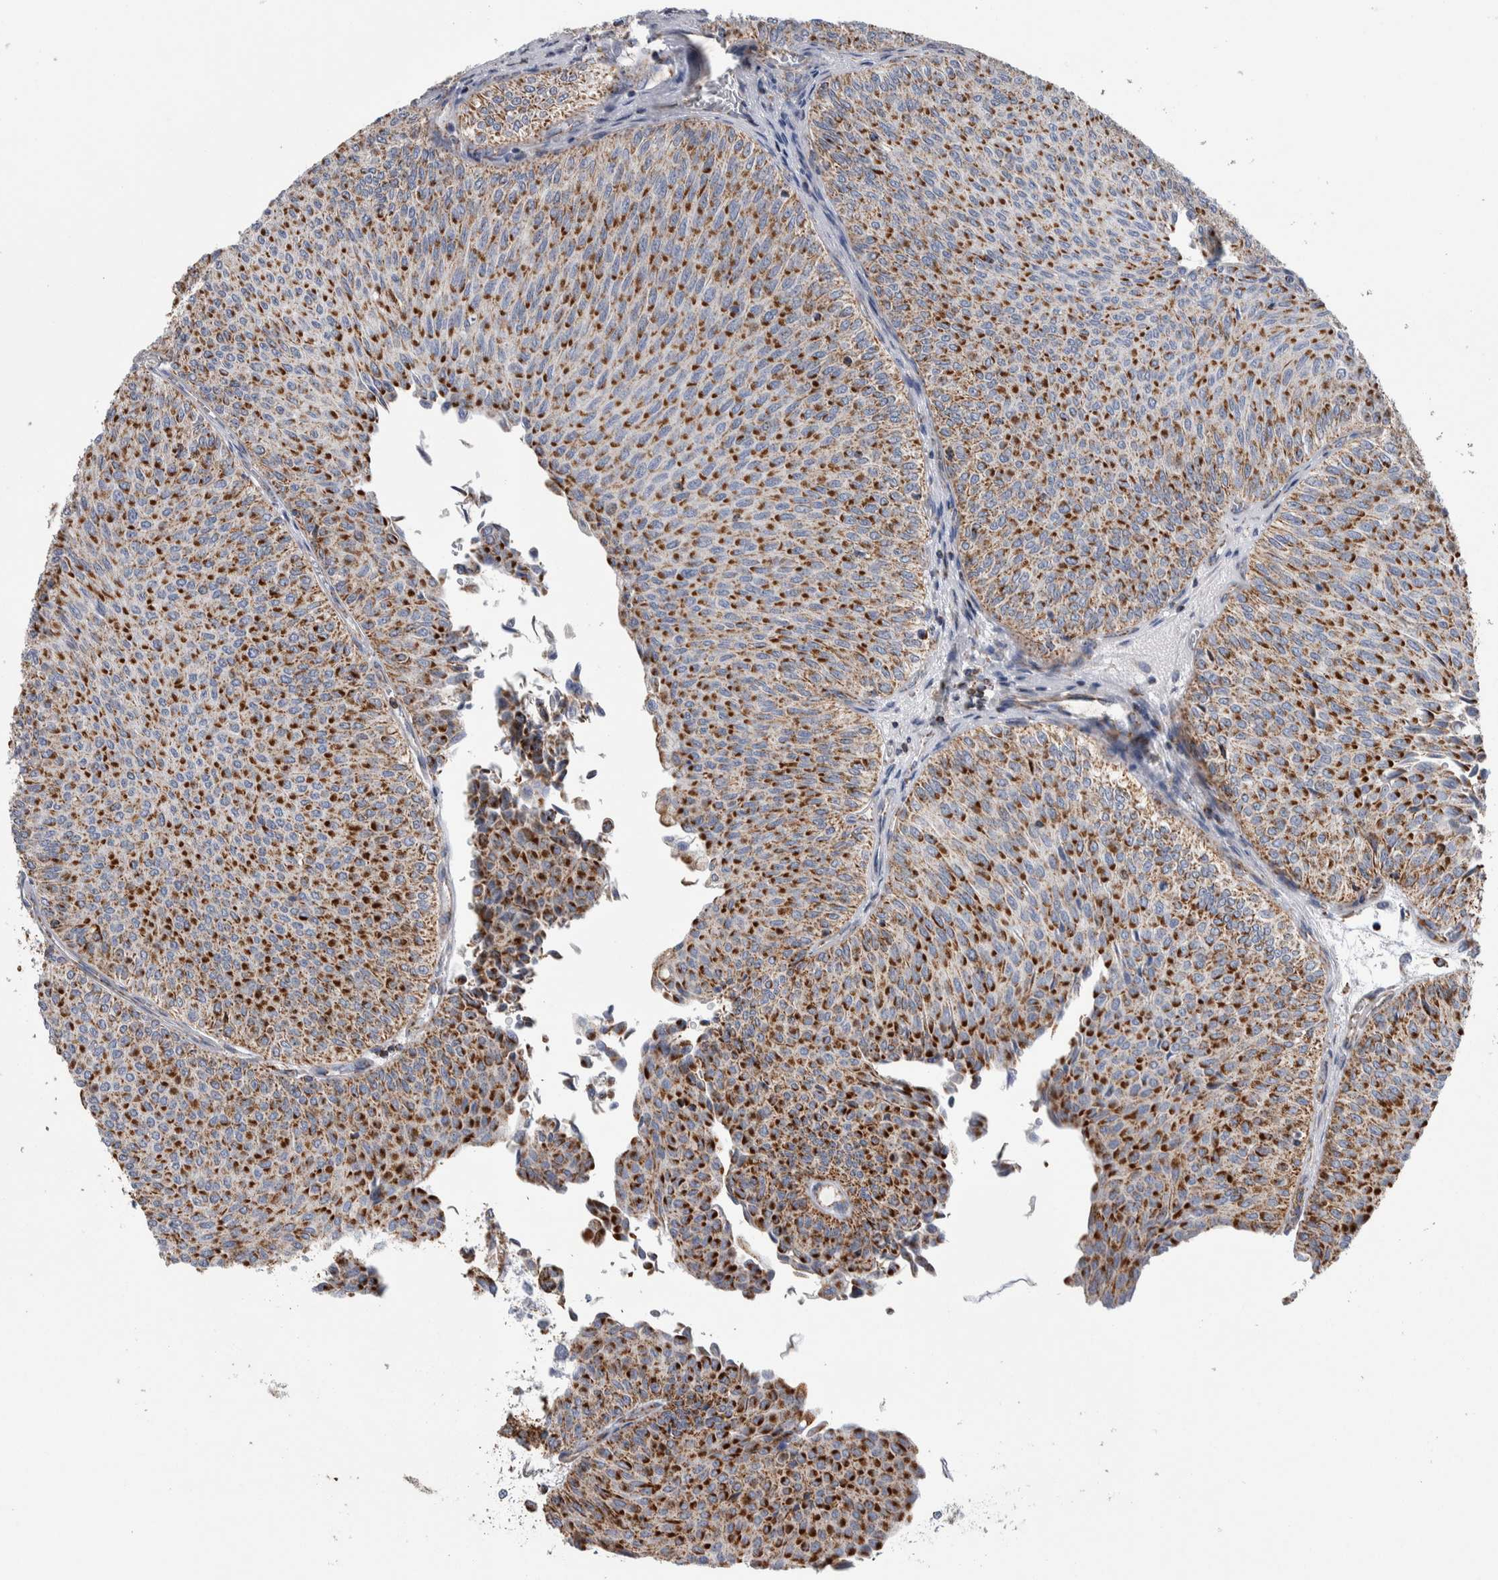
{"staining": {"intensity": "strong", "quantity": ">75%", "location": "cytoplasmic/membranous"}, "tissue": "urothelial cancer", "cell_type": "Tumor cells", "image_type": "cancer", "snomed": [{"axis": "morphology", "description": "Urothelial carcinoma, Low grade"}, {"axis": "topography", "description": "Urinary bladder"}], "caption": "Urothelial cancer tissue exhibits strong cytoplasmic/membranous staining in about >75% of tumor cells", "gene": "ETFA", "patient": {"sex": "male", "age": 78}}